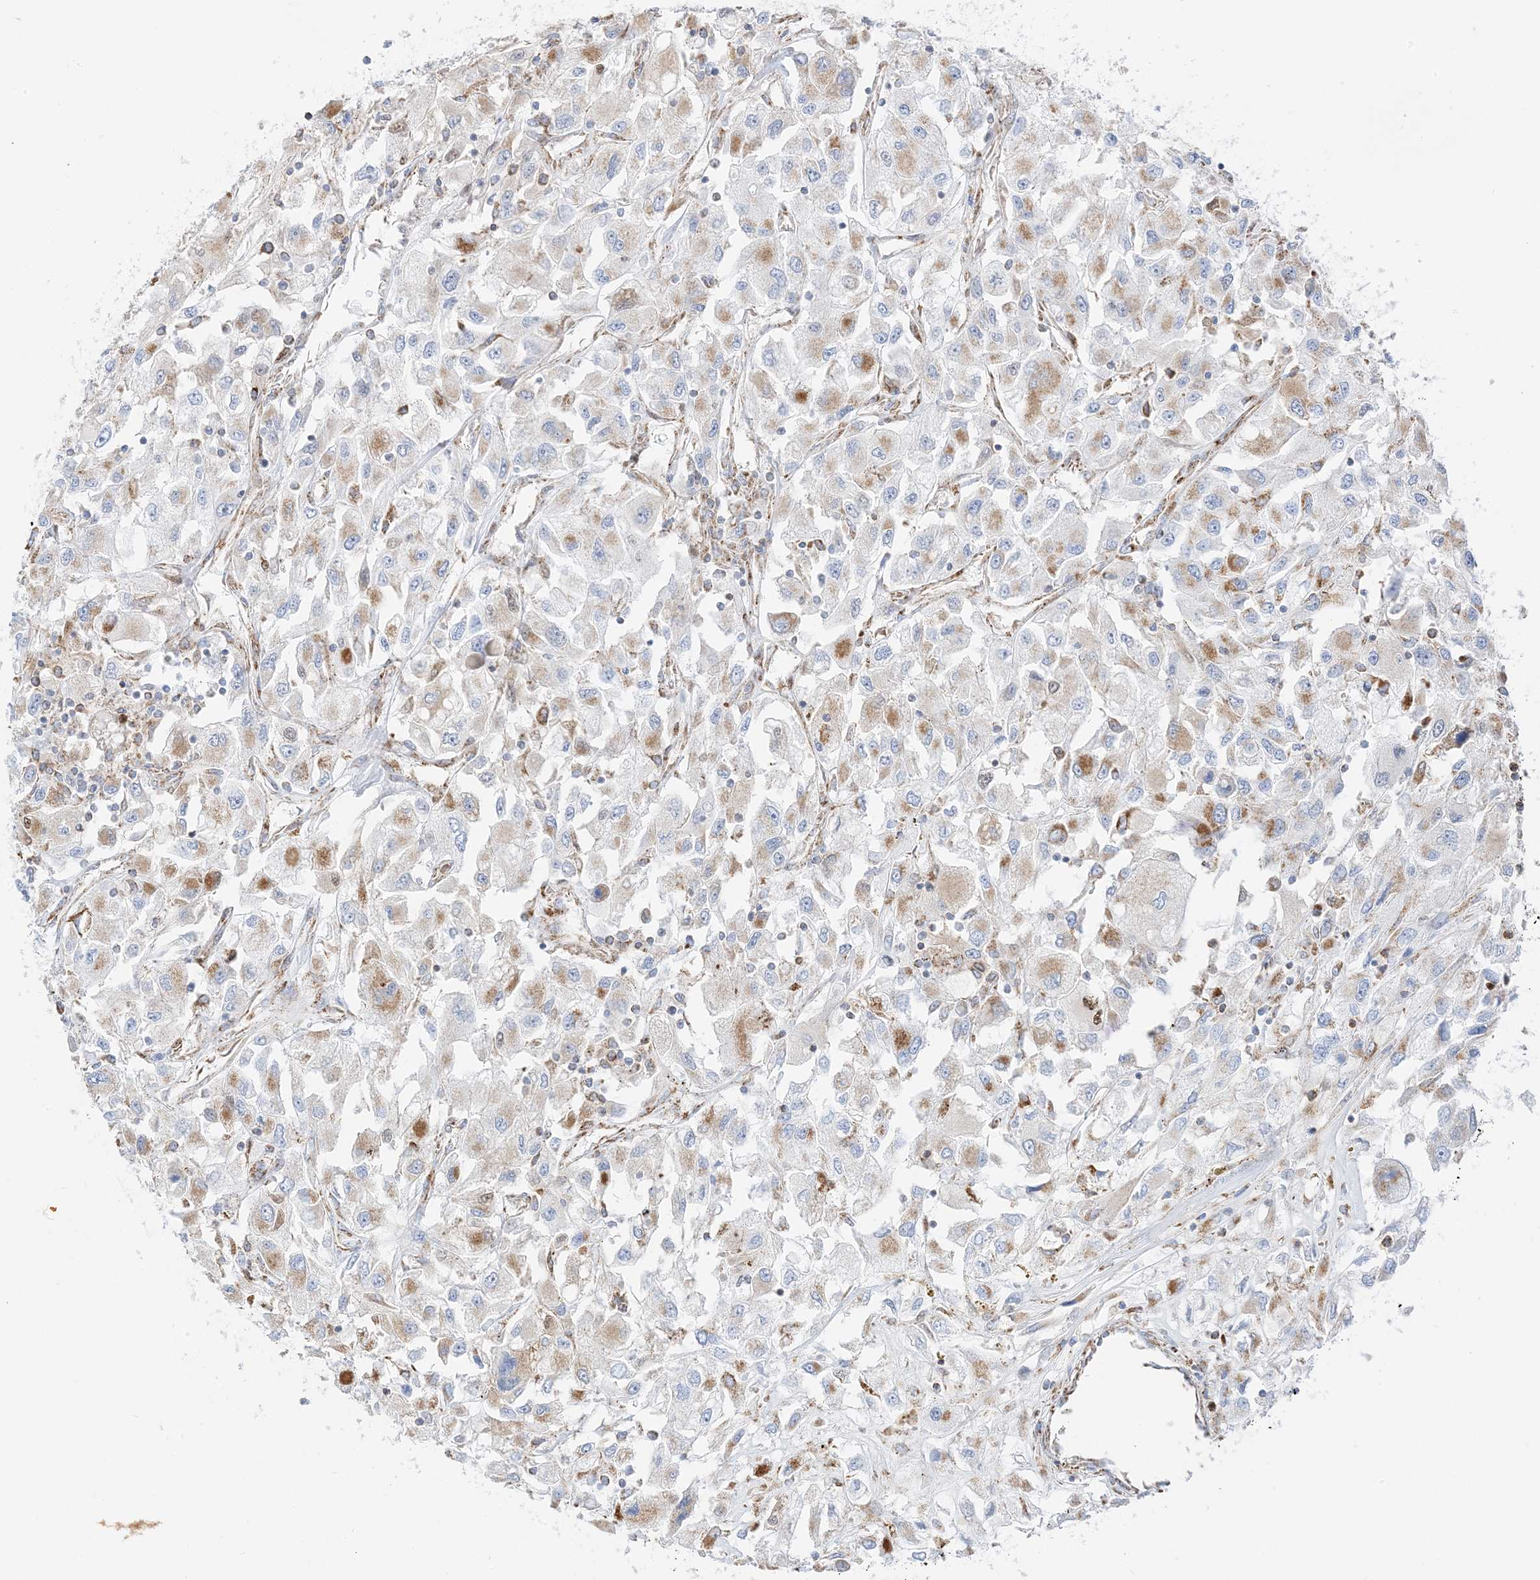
{"staining": {"intensity": "moderate", "quantity": ">75%", "location": "cytoplasmic/membranous"}, "tissue": "renal cancer", "cell_type": "Tumor cells", "image_type": "cancer", "snomed": [{"axis": "morphology", "description": "Adenocarcinoma, NOS"}, {"axis": "topography", "description": "Kidney"}], "caption": "A high-resolution histopathology image shows immunohistochemistry (IHC) staining of renal cancer, which exhibits moderate cytoplasmic/membranous staining in approximately >75% of tumor cells.", "gene": "CAPN13", "patient": {"sex": "female", "age": 52}}